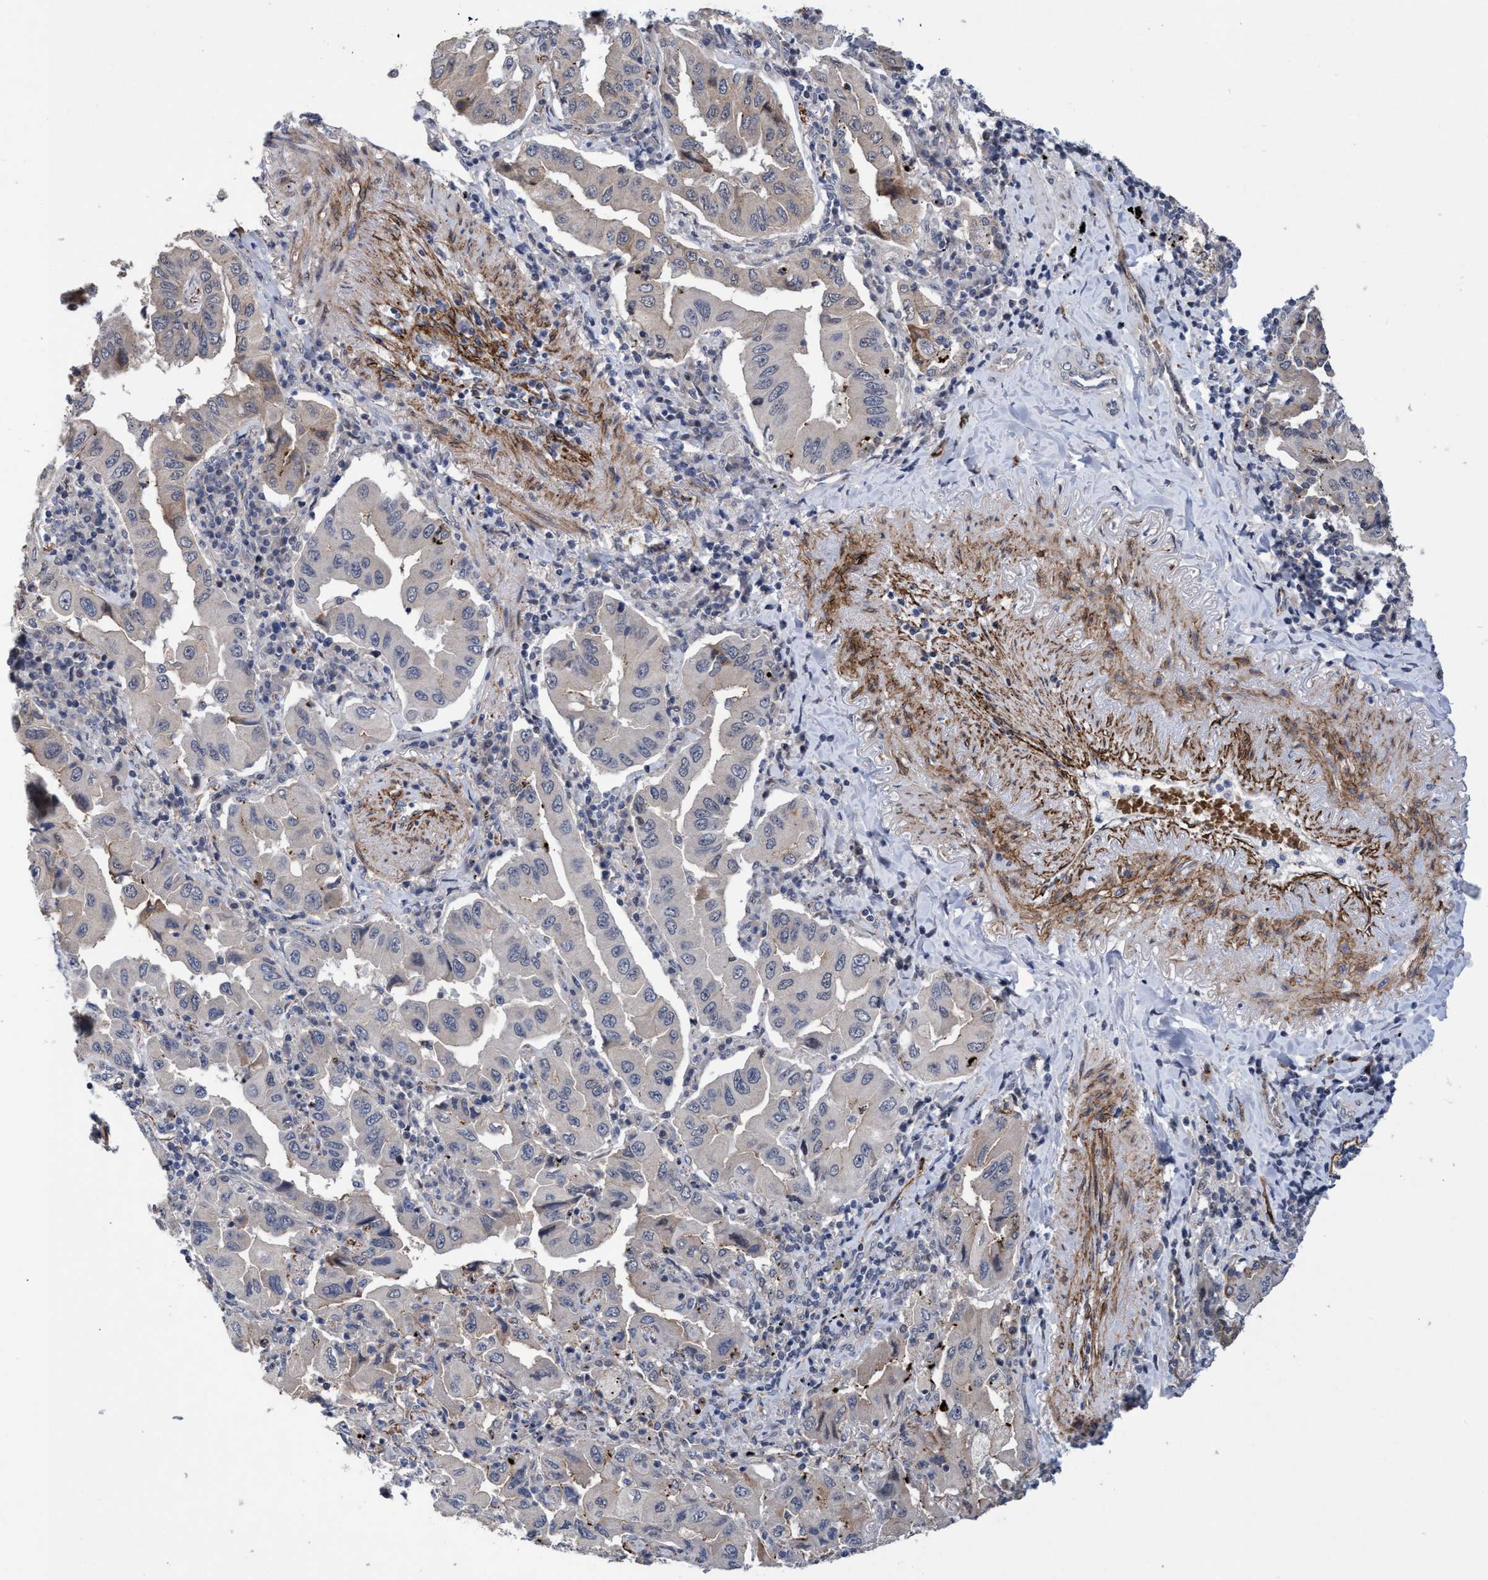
{"staining": {"intensity": "negative", "quantity": "none", "location": "none"}, "tissue": "lung cancer", "cell_type": "Tumor cells", "image_type": "cancer", "snomed": [{"axis": "morphology", "description": "Adenocarcinoma, NOS"}, {"axis": "topography", "description": "Lung"}], "caption": "DAB (3,3'-diaminobenzidine) immunohistochemical staining of human lung cancer displays no significant staining in tumor cells.", "gene": "ZNF750", "patient": {"sex": "female", "age": 65}}